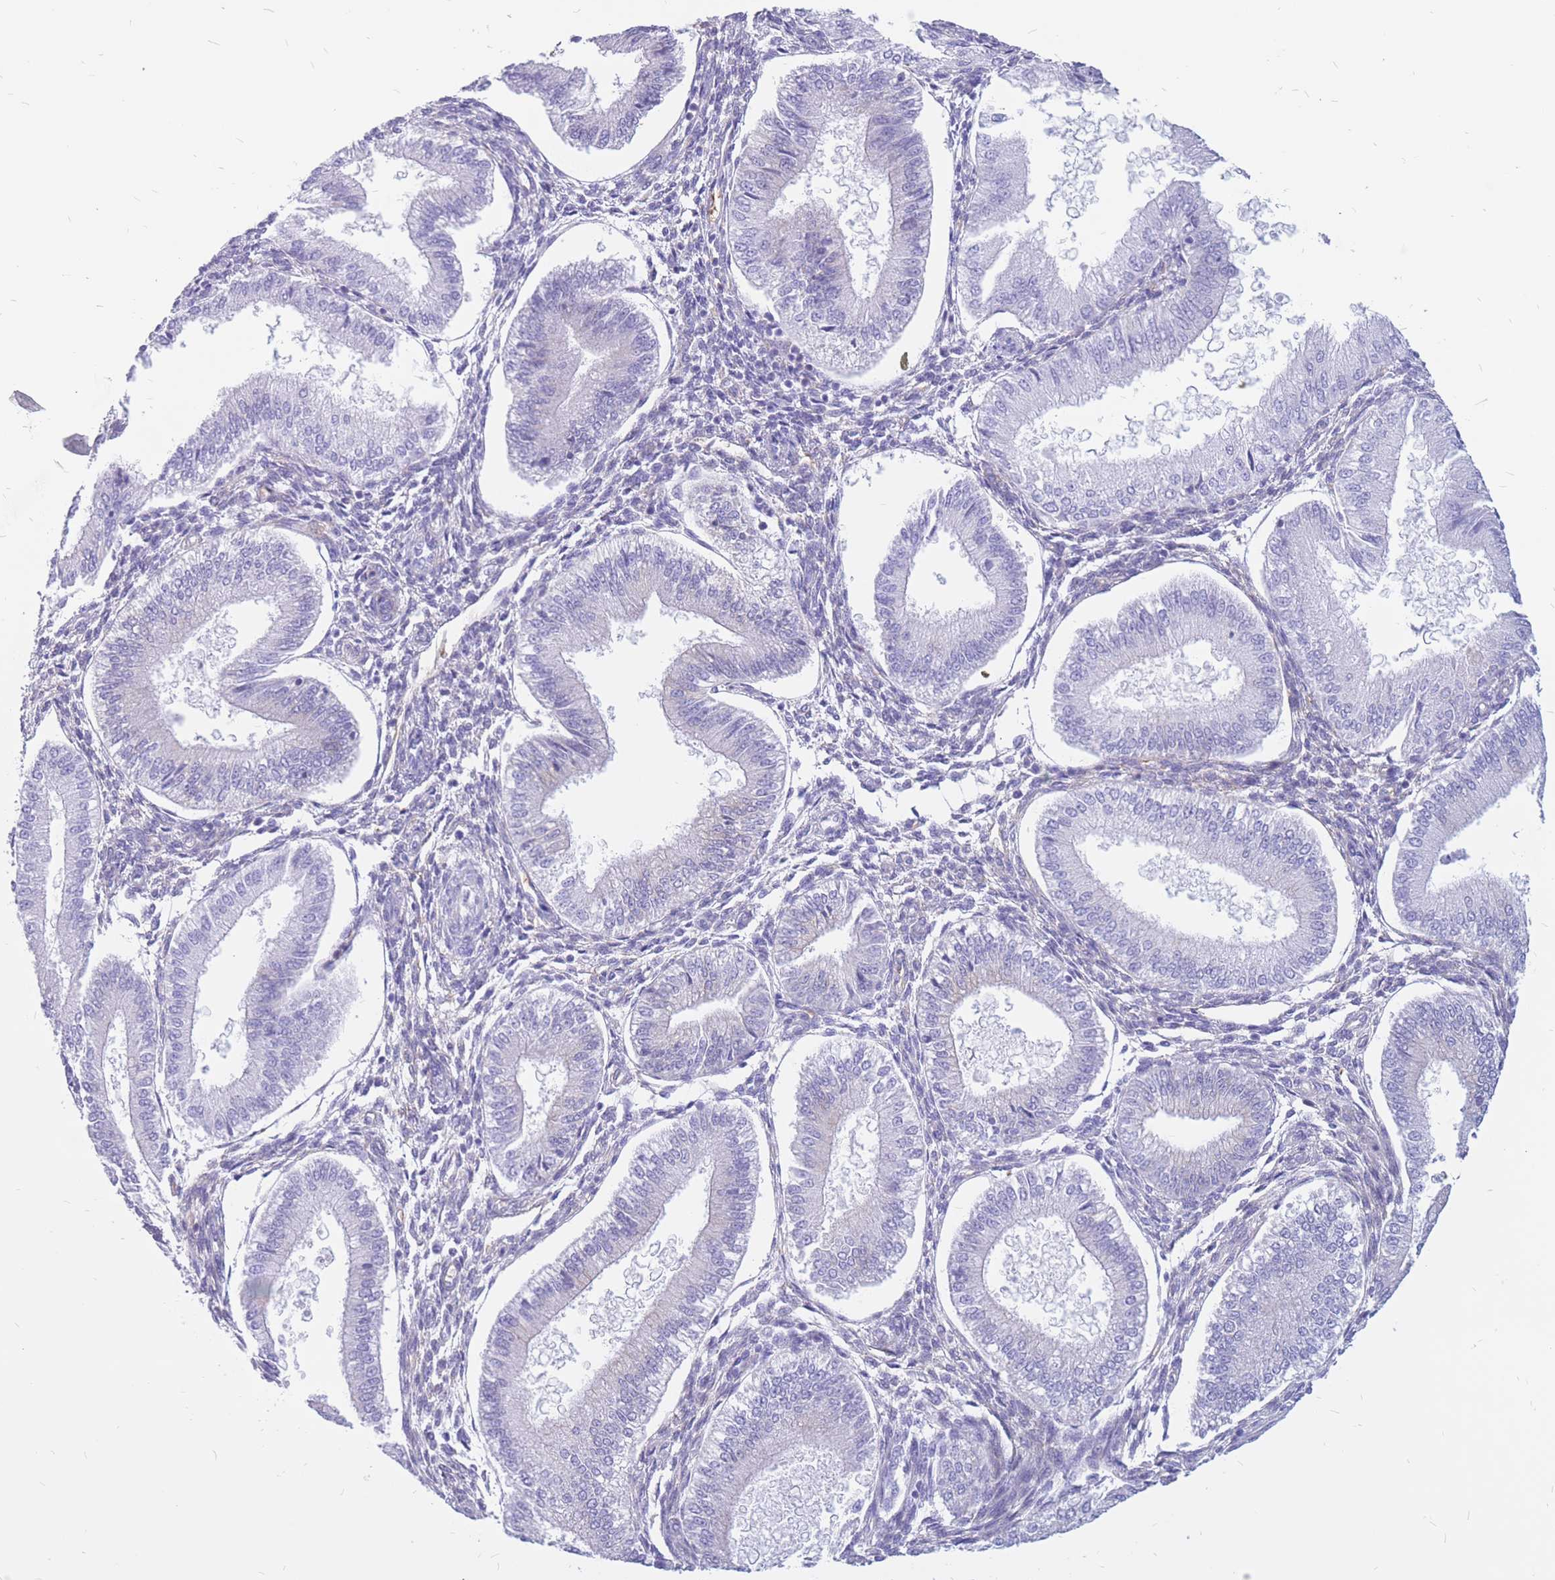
{"staining": {"intensity": "negative", "quantity": "none", "location": "none"}, "tissue": "endometrium", "cell_type": "Cells in endometrial stroma", "image_type": "normal", "snomed": [{"axis": "morphology", "description": "Normal tissue, NOS"}, {"axis": "topography", "description": "Endometrium"}], "caption": "IHC photomicrograph of unremarkable human endometrium stained for a protein (brown), which reveals no expression in cells in endometrial stroma. Nuclei are stained in blue.", "gene": "ADD2", "patient": {"sex": "female", "age": 39}}